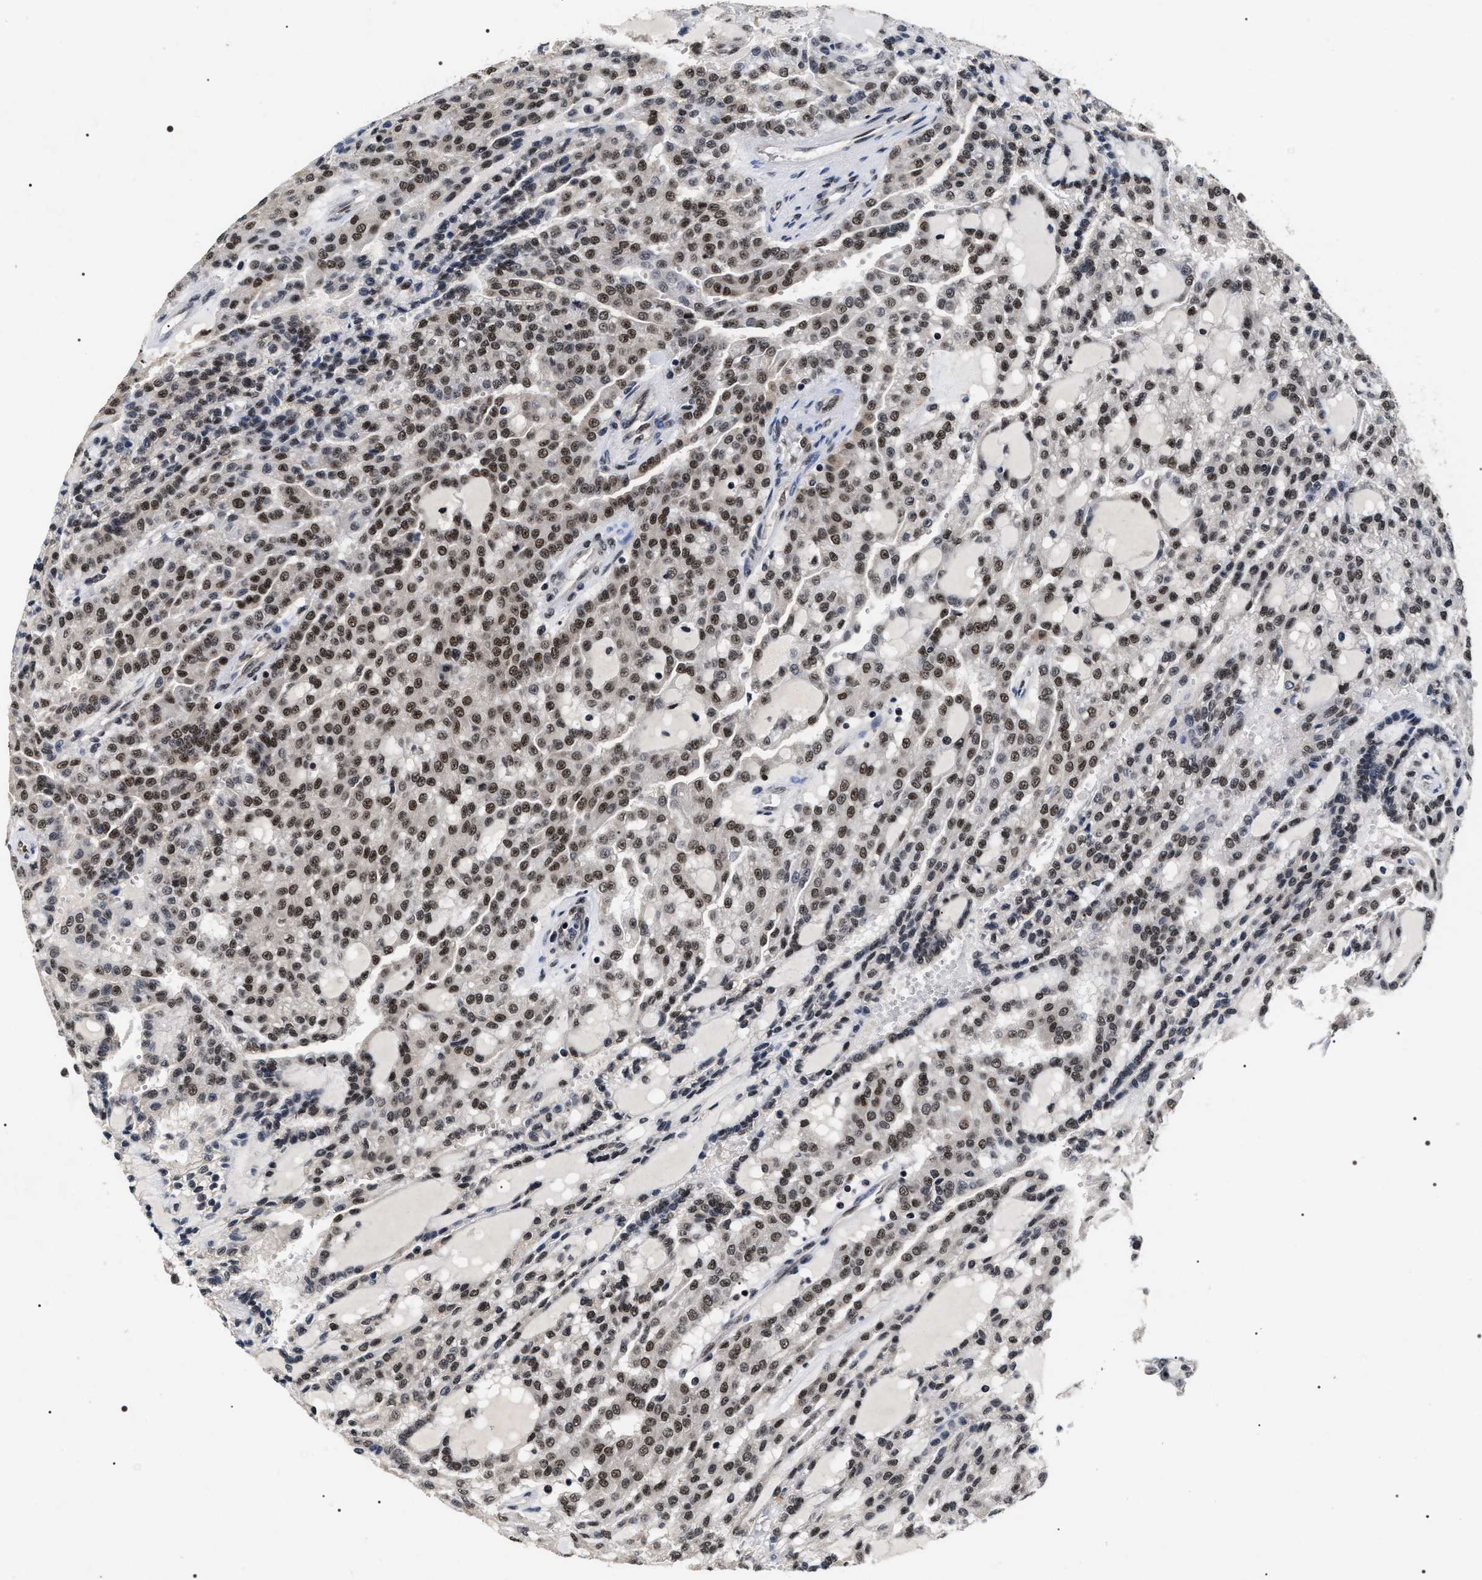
{"staining": {"intensity": "moderate", "quantity": ">75%", "location": "nuclear"}, "tissue": "renal cancer", "cell_type": "Tumor cells", "image_type": "cancer", "snomed": [{"axis": "morphology", "description": "Adenocarcinoma, NOS"}, {"axis": "topography", "description": "Kidney"}], "caption": "There is medium levels of moderate nuclear expression in tumor cells of renal cancer (adenocarcinoma), as demonstrated by immunohistochemical staining (brown color).", "gene": "RRP1B", "patient": {"sex": "male", "age": 63}}